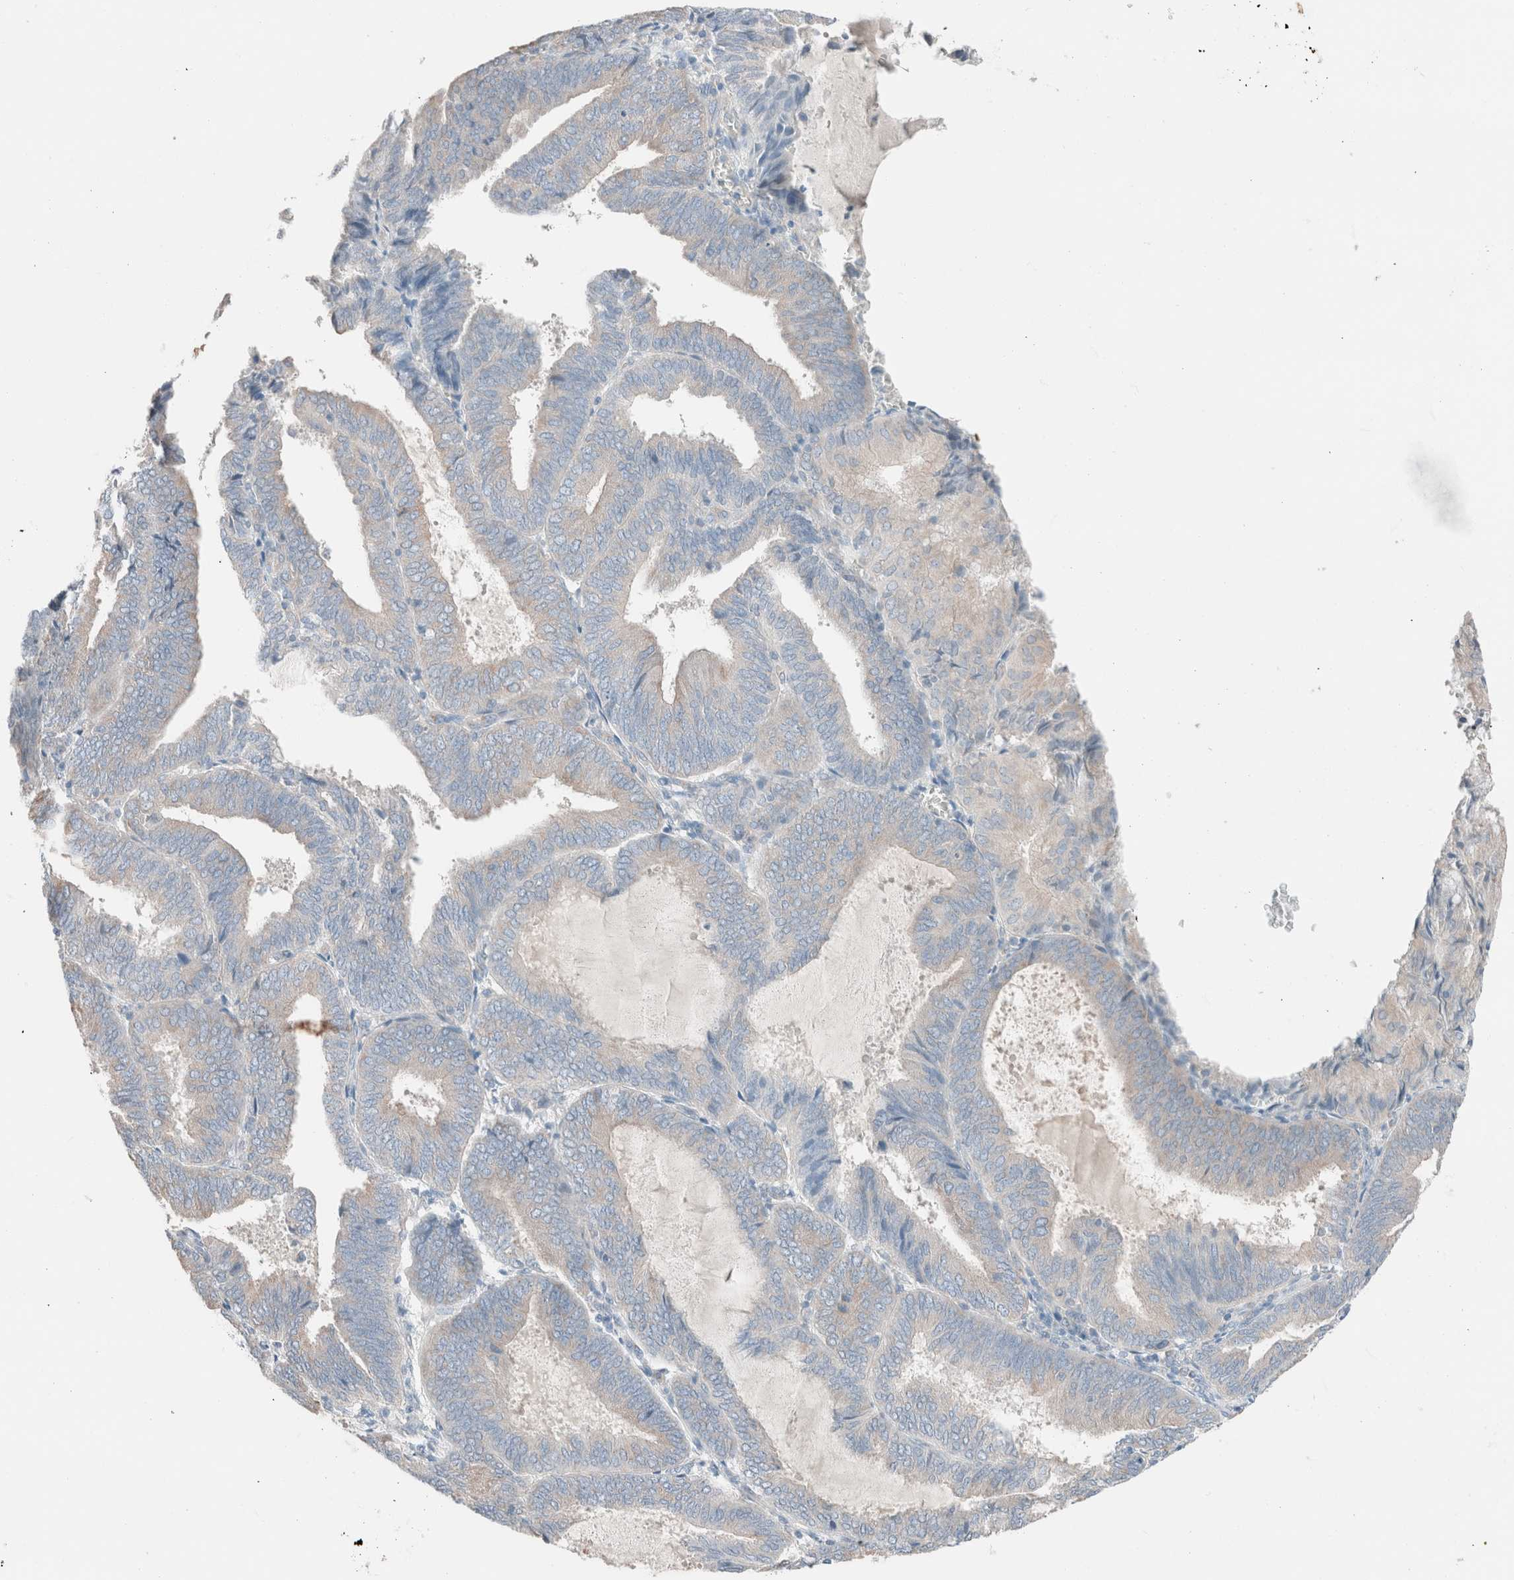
{"staining": {"intensity": "negative", "quantity": "none", "location": "none"}, "tissue": "endometrial cancer", "cell_type": "Tumor cells", "image_type": "cancer", "snomed": [{"axis": "morphology", "description": "Adenocarcinoma, NOS"}, {"axis": "topography", "description": "Endometrium"}], "caption": "High power microscopy histopathology image of an immunohistochemistry (IHC) histopathology image of endometrial cancer (adenocarcinoma), revealing no significant positivity in tumor cells.", "gene": "CASC3", "patient": {"sex": "female", "age": 81}}